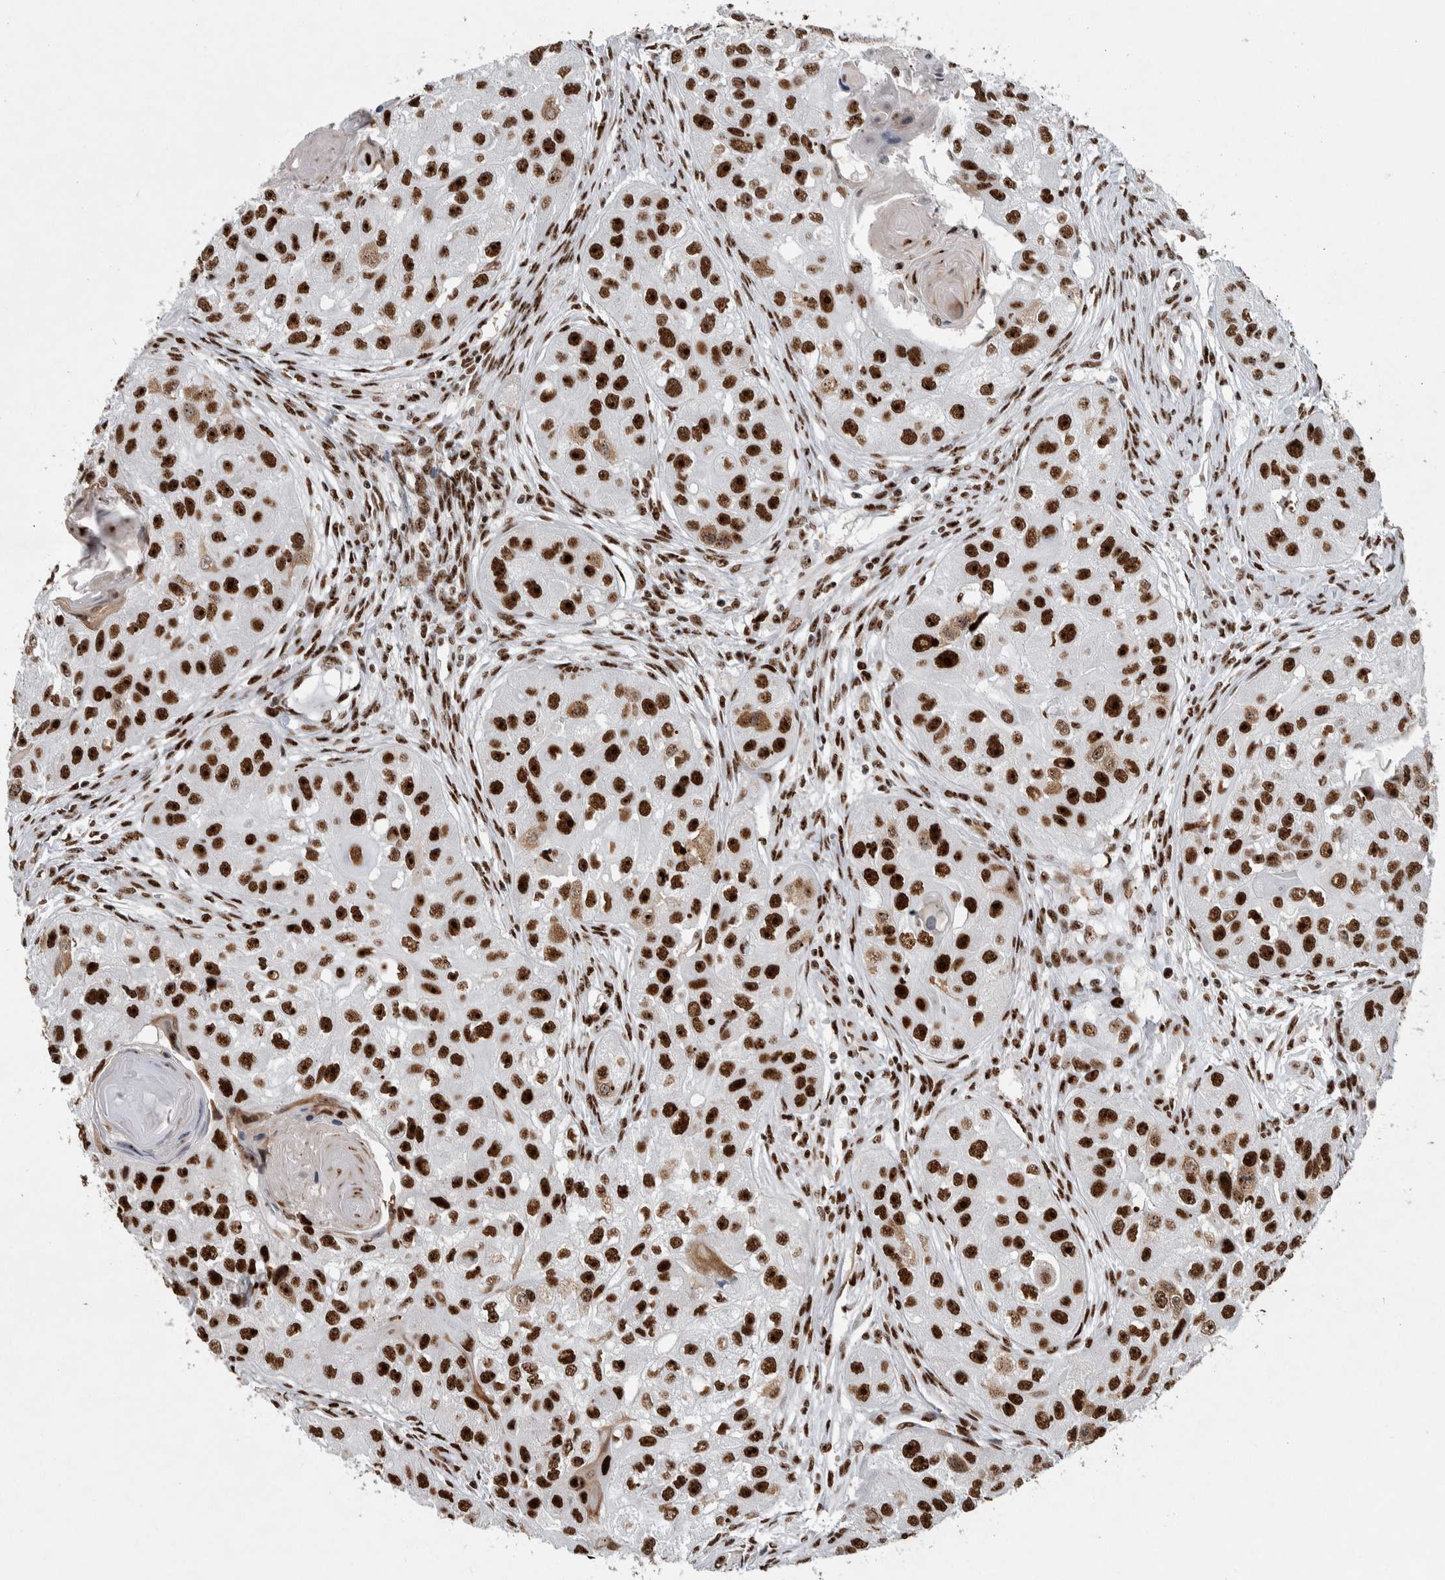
{"staining": {"intensity": "strong", "quantity": ">75%", "location": "cytoplasmic/membranous,nuclear"}, "tissue": "head and neck cancer", "cell_type": "Tumor cells", "image_type": "cancer", "snomed": [{"axis": "morphology", "description": "Normal tissue, NOS"}, {"axis": "morphology", "description": "Squamous cell carcinoma, NOS"}, {"axis": "topography", "description": "Skeletal muscle"}, {"axis": "topography", "description": "Head-Neck"}], "caption": "This photomicrograph demonstrates IHC staining of head and neck squamous cell carcinoma, with high strong cytoplasmic/membranous and nuclear positivity in about >75% of tumor cells.", "gene": "NCL", "patient": {"sex": "male", "age": 51}}